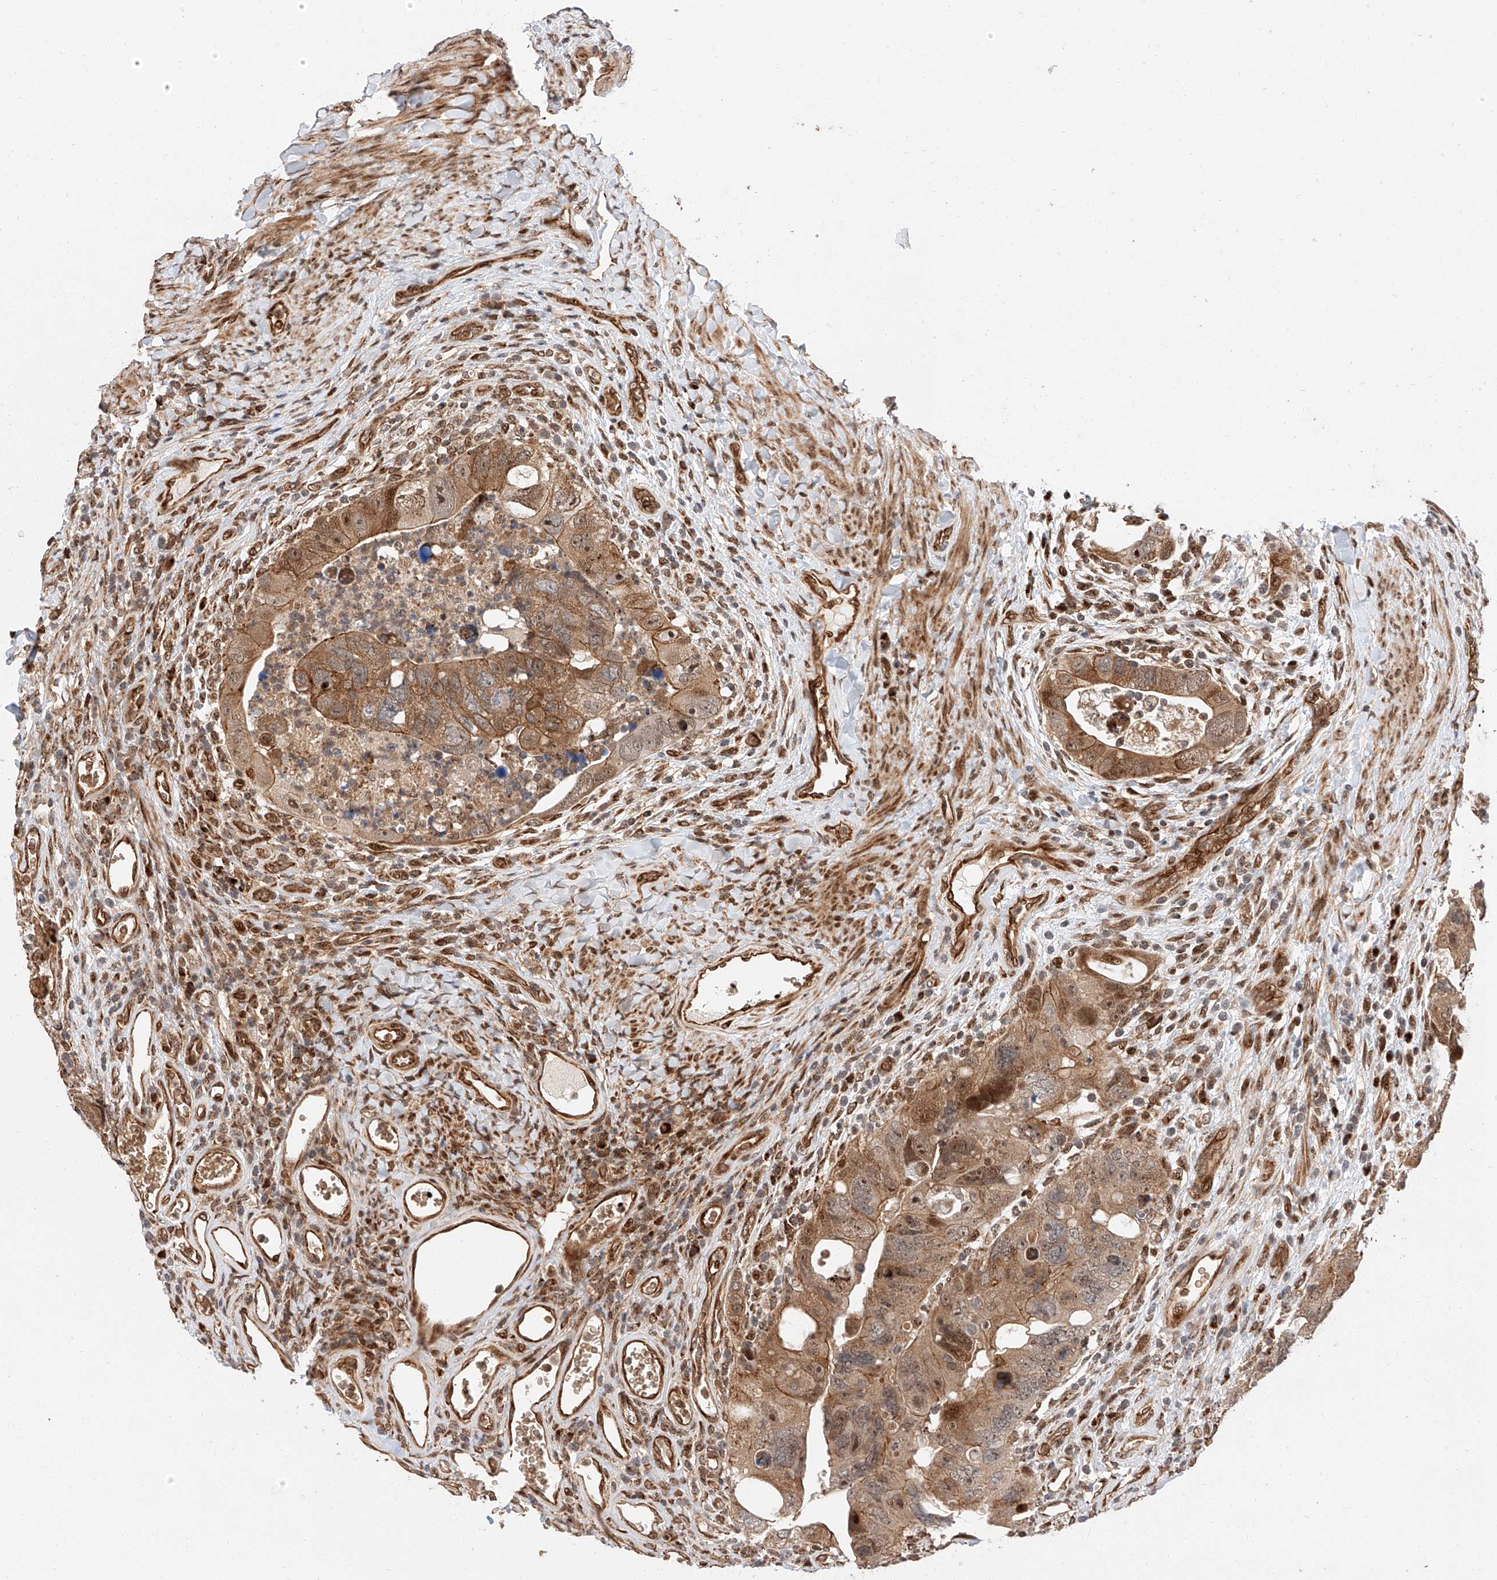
{"staining": {"intensity": "moderate", "quantity": ">75%", "location": "cytoplasmic/membranous,nuclear"}, "tissue": "colorectal cancer", "cell_type": "Tumor cells", "image_type": "cancer", "snomed": [{"axis": "morphology", "description": "Adenocarcinoma, NOS"}, {"axis": "topography", "description": "Rectum"}], "caption": "Human colorectal adenocarcinoma stained with a protein marker reveals moderate staining in tumor cells.", "gene": "THTPA", "patient": {"sex": "male", "age": 59}}